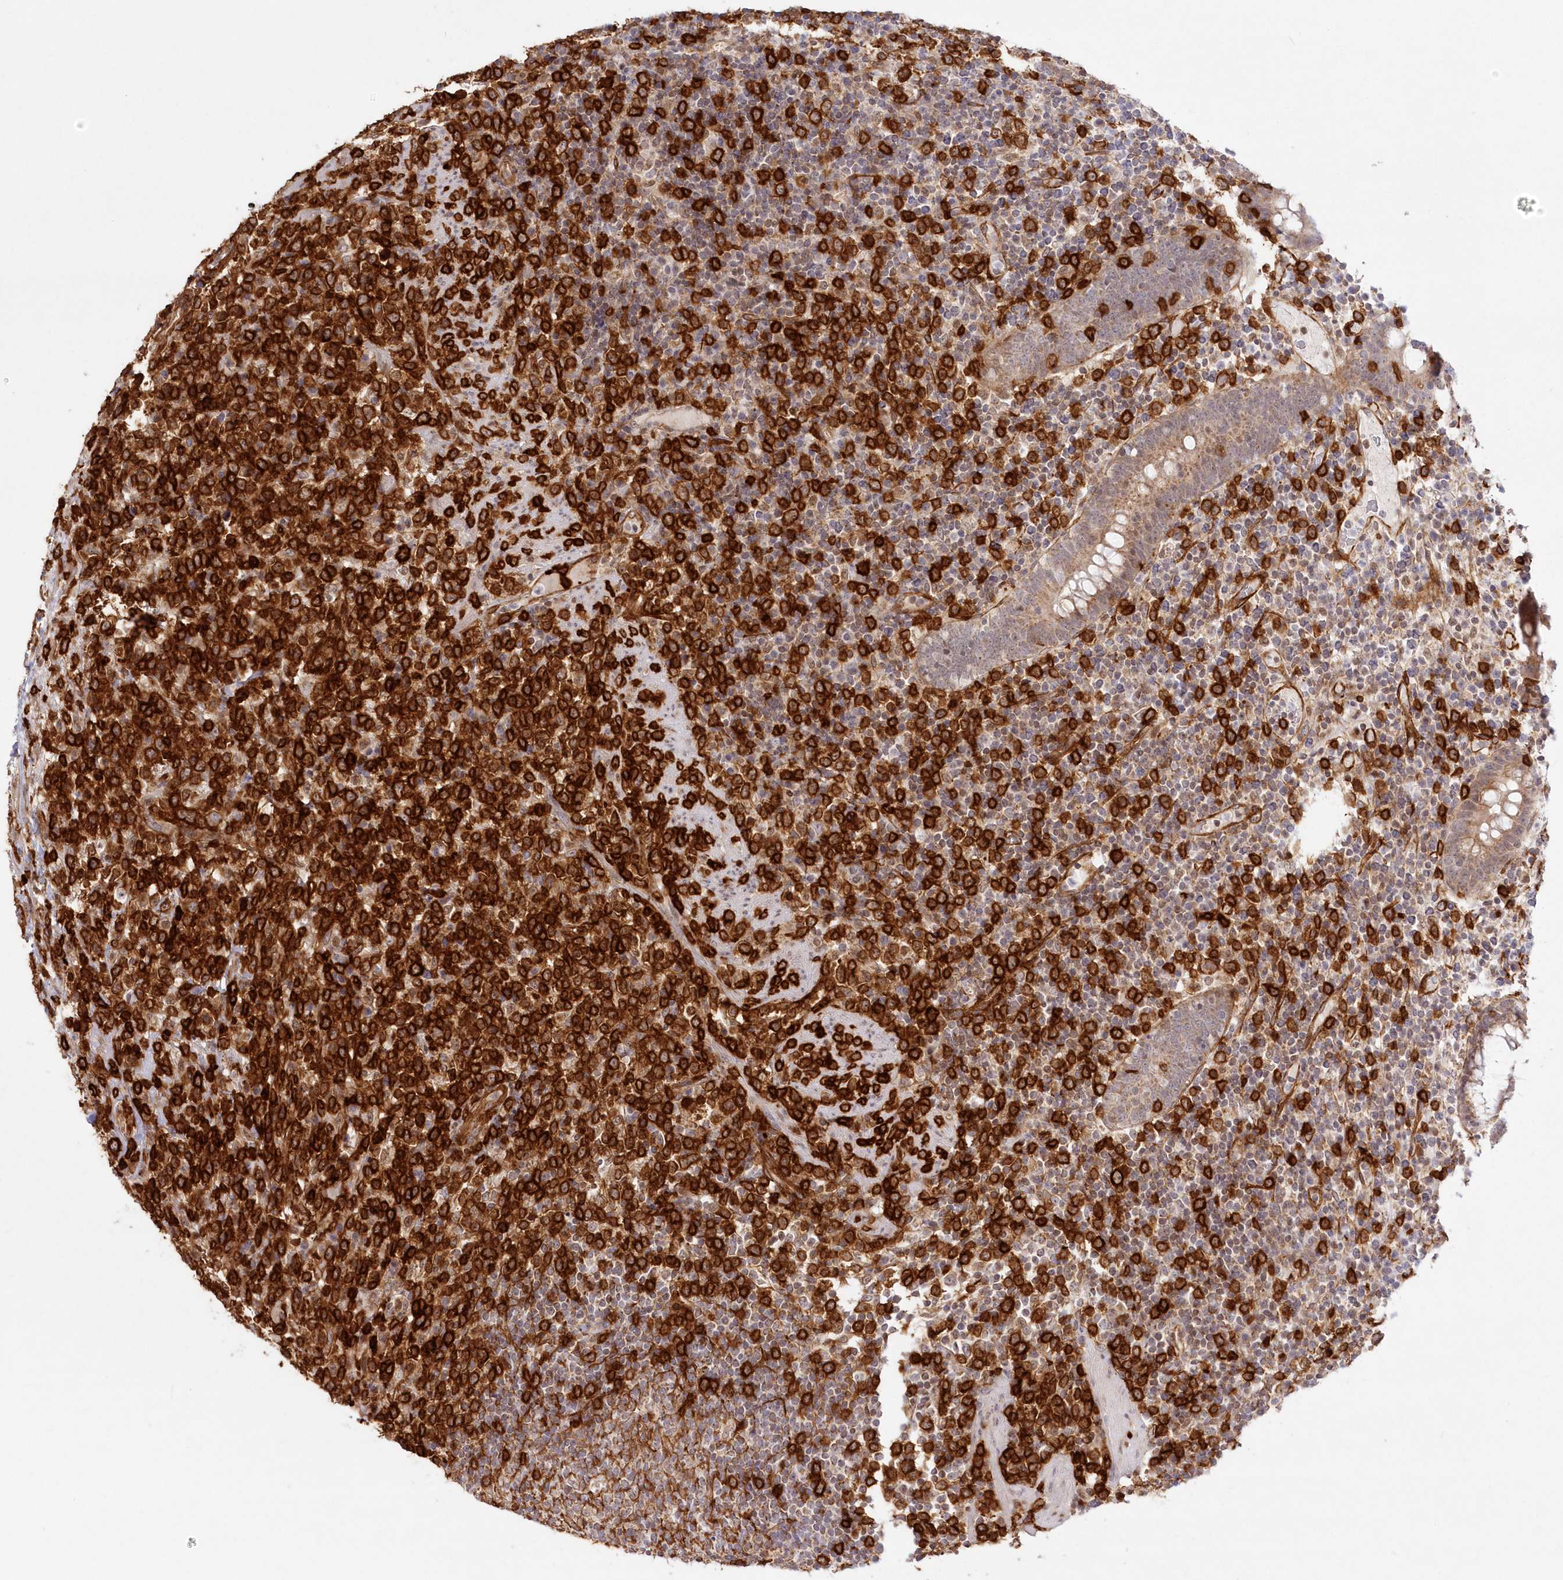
{"staining": {"intensity": "strong", "quantity": ">75%", "location": "cytoplasmic/membranous"}, "tissue": "lymphoma", "cell_type": "Tumor cells", "image_type": "cancer", "snomed": [{"axis": "morphology", "description": "Malignant lymphoma, non-Hodgkin's type, High grade"}, {"axis": "topography", "description": "Colon"}], "caption": "There is high levels of strong cytoplasmic/membranous staining in tumor cells of malignant lymphoma, non-Hodgkin's type (high-grade), as demonstrated by immunohistochemical staining (brown color).", "gene": "AFAP1L2", "patient": {"sex": "female", "age": 53}}